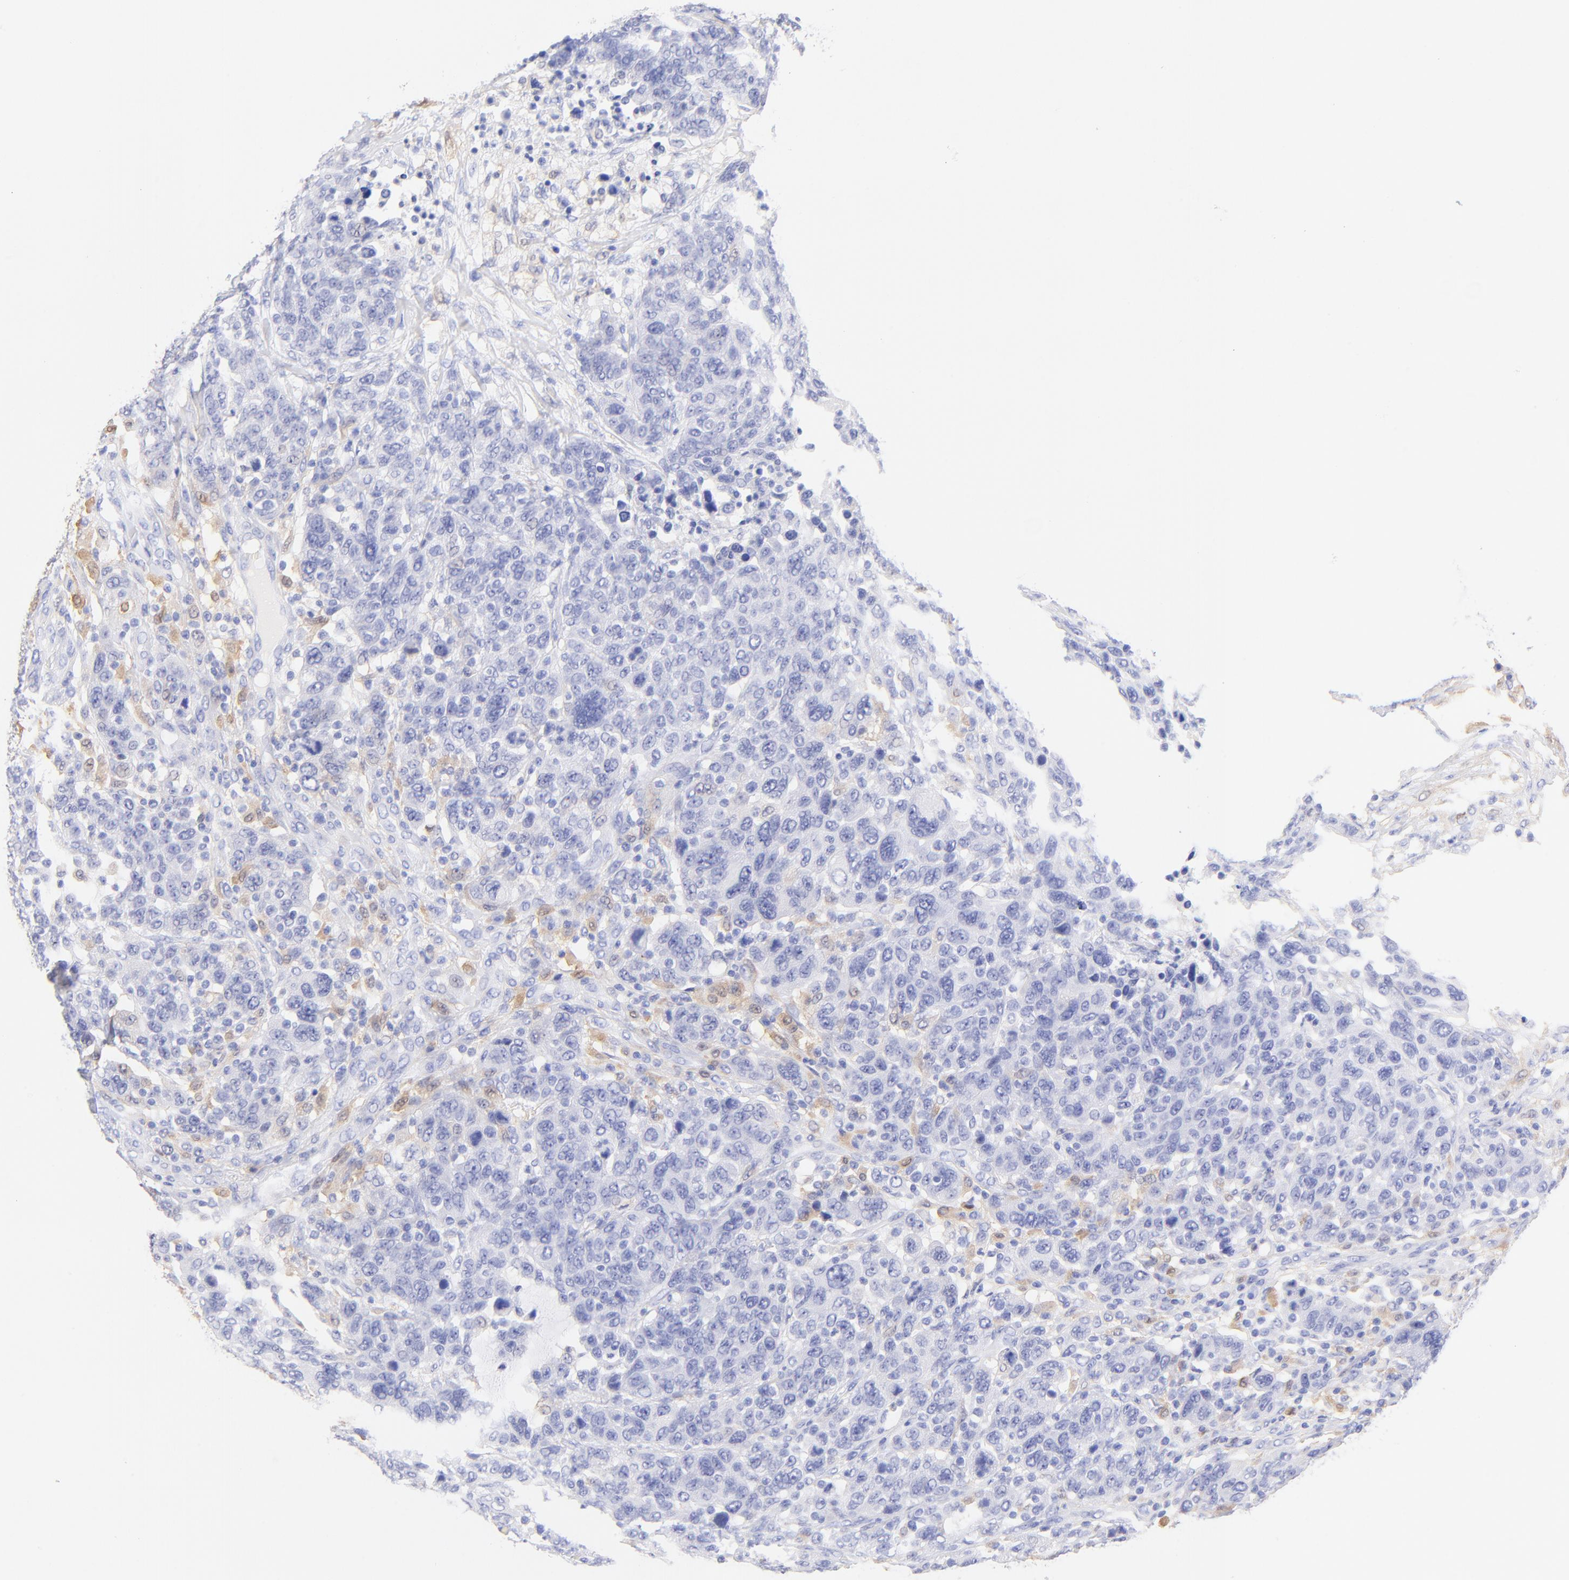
{"staining": {"intensity": "negative", "quantity": "none", "location": "none"}, "tissue": "breast cancer", "cell_type": "Tumor cells", "image_type": "cancer", "snomed": [{"axis": "morphology", "description": "Duct carcinoma"}, {"axis": "topography", "description": "Breast"}], "caption": "Breast cancer (infiltrating ductal carcinoma) stained for a protein using IHC displays no expression tumor cells.", "gene": "ALDH1A1", "patient": {"sex": "female", "age": 37}}